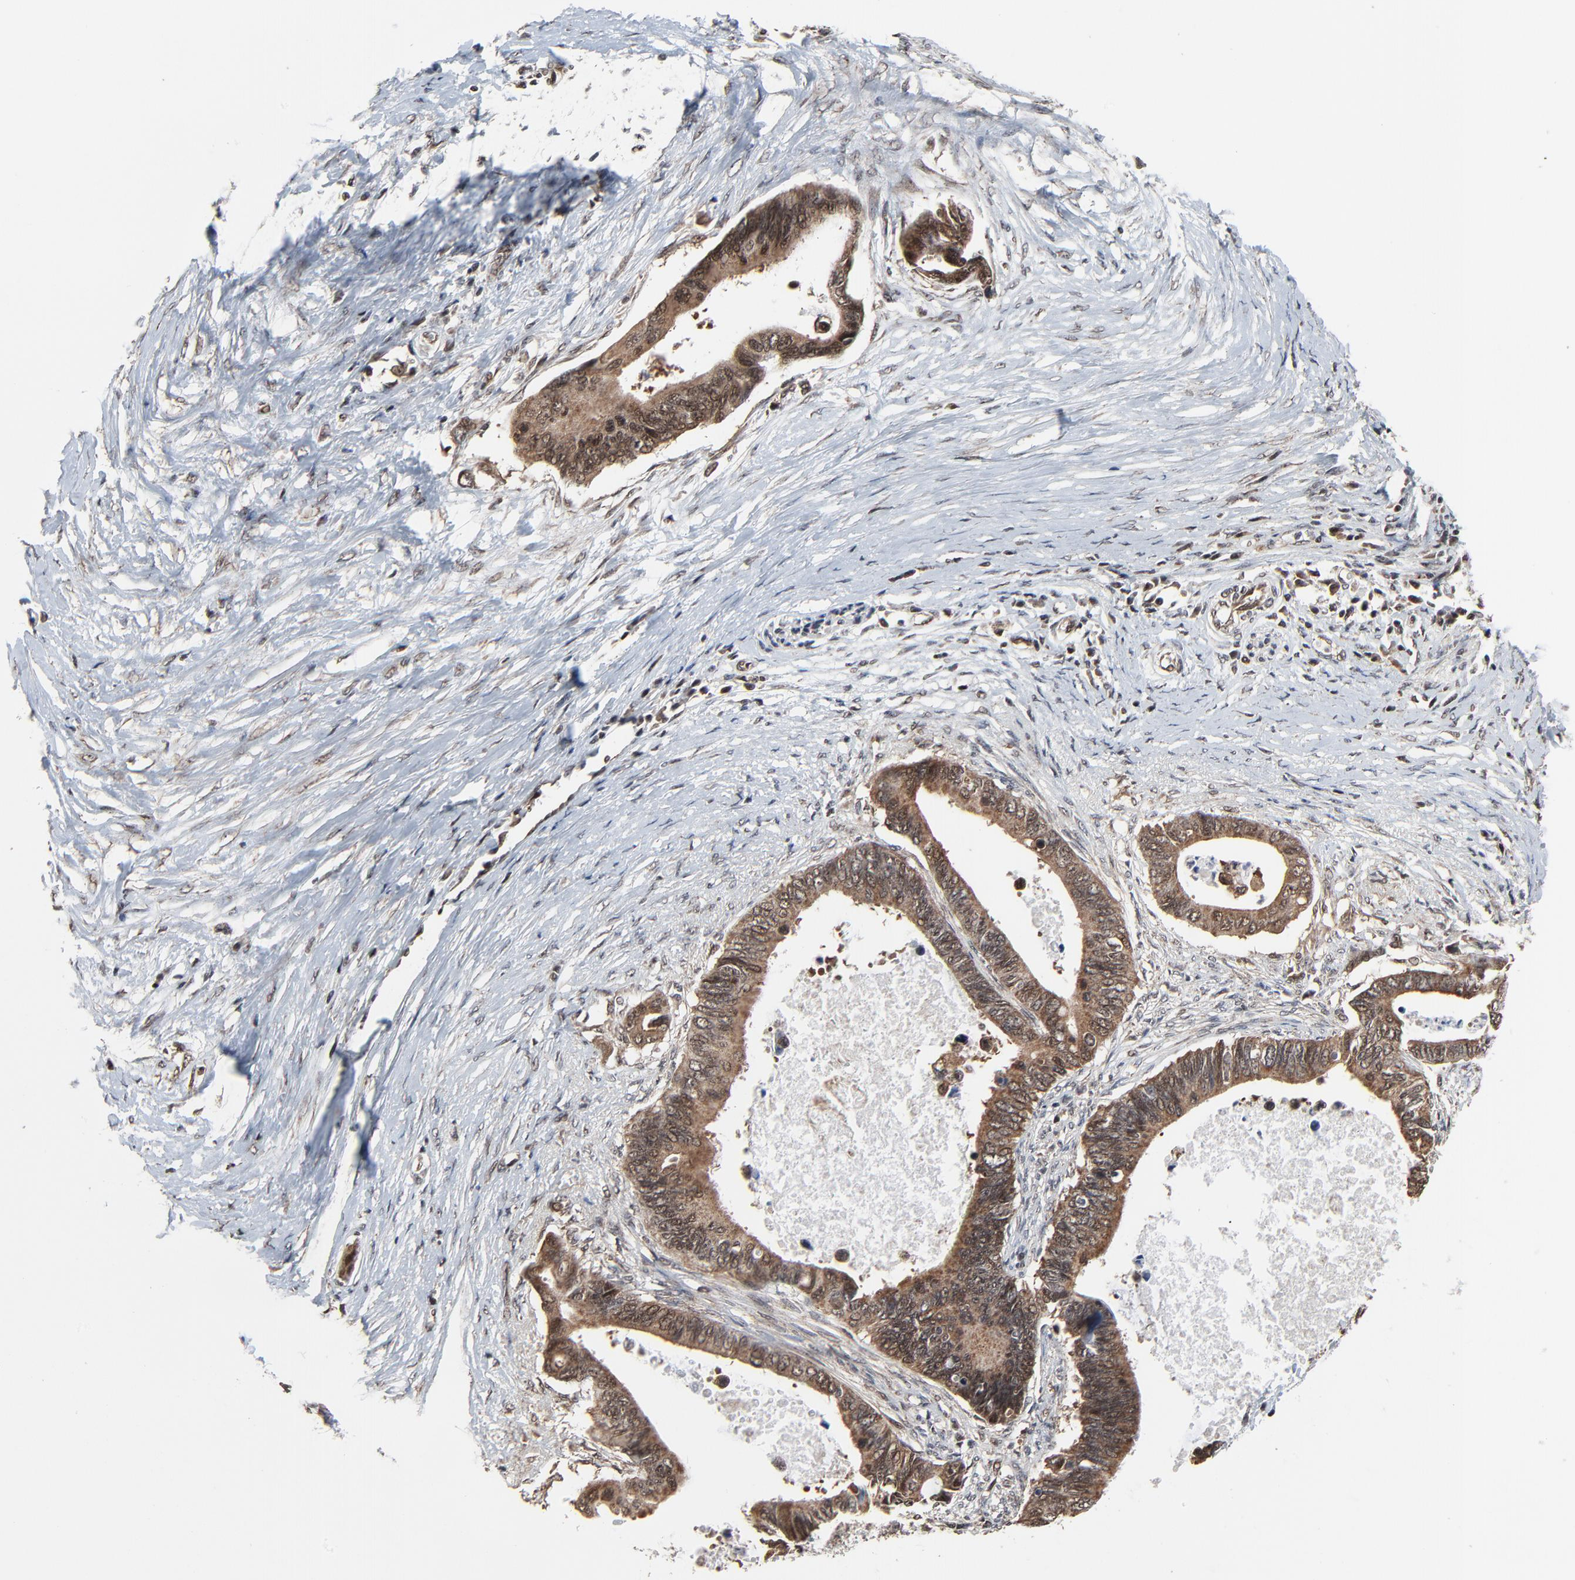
{"staining": {"intensity": "moderate", "quantity": ">75%", "location": "cytoplasmic/membranous,nuclear"}, "tissue": "pancreatic cancer", "cell_type": "Tumor cells", "image_type": "cancer", "snomed": [{"axis": "morphology", "description": "Adenocarcinoma, NOS"}, {"axis": "topography", "description": "Pancreas"}], "caption": "Protein staining shows moderate cytoplasmic/membranous and nuclear staining in approximately >75% of tumor cells in pancreatic cancer.", "gene": "RHOJ", "patient": {"sex": "female", "age": 70}}